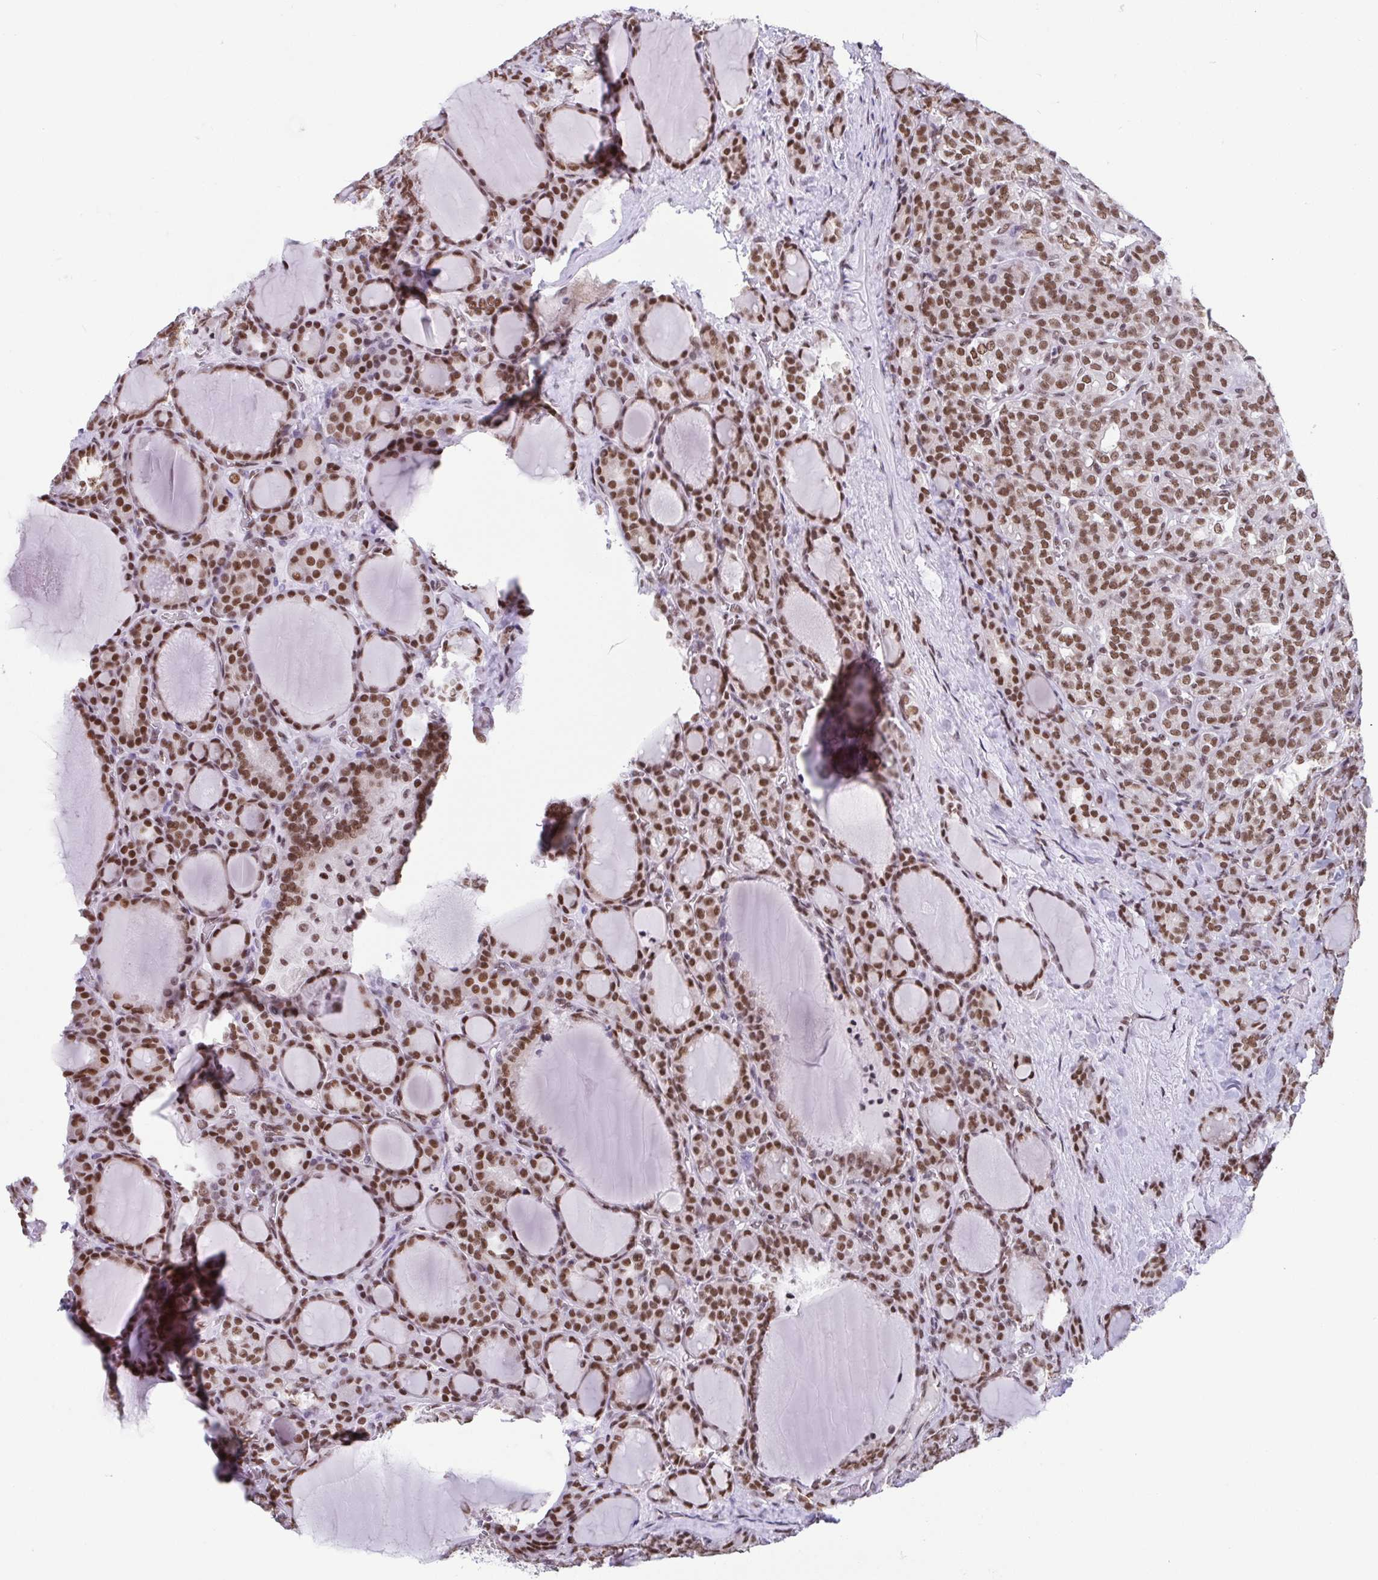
{"staining": {"intensity": "moderate", "quantity": ">75%", "location": "nuclear"}, "tissue": "thyroid cancer", "cell_type": "Tumor cells", "image_type": "cancer", "snomed": [{"axis": "morphology", "description": "Normal tissue, NOS"}, {"axis": "morphology", "description": "Follicular adenoma carcinoma, NOS"}, {"axis": "topography", "description": "Thyroid gland"}], "caption": "The image reveals immunohistochemical staining of follicular adenoma carcinoma (thyroid). There is moderate nuclear positivity is identified in approximately >75% of tumor cells.", "gene": "SLC7A10", "patient": {"sex": "female", "age": 31}}